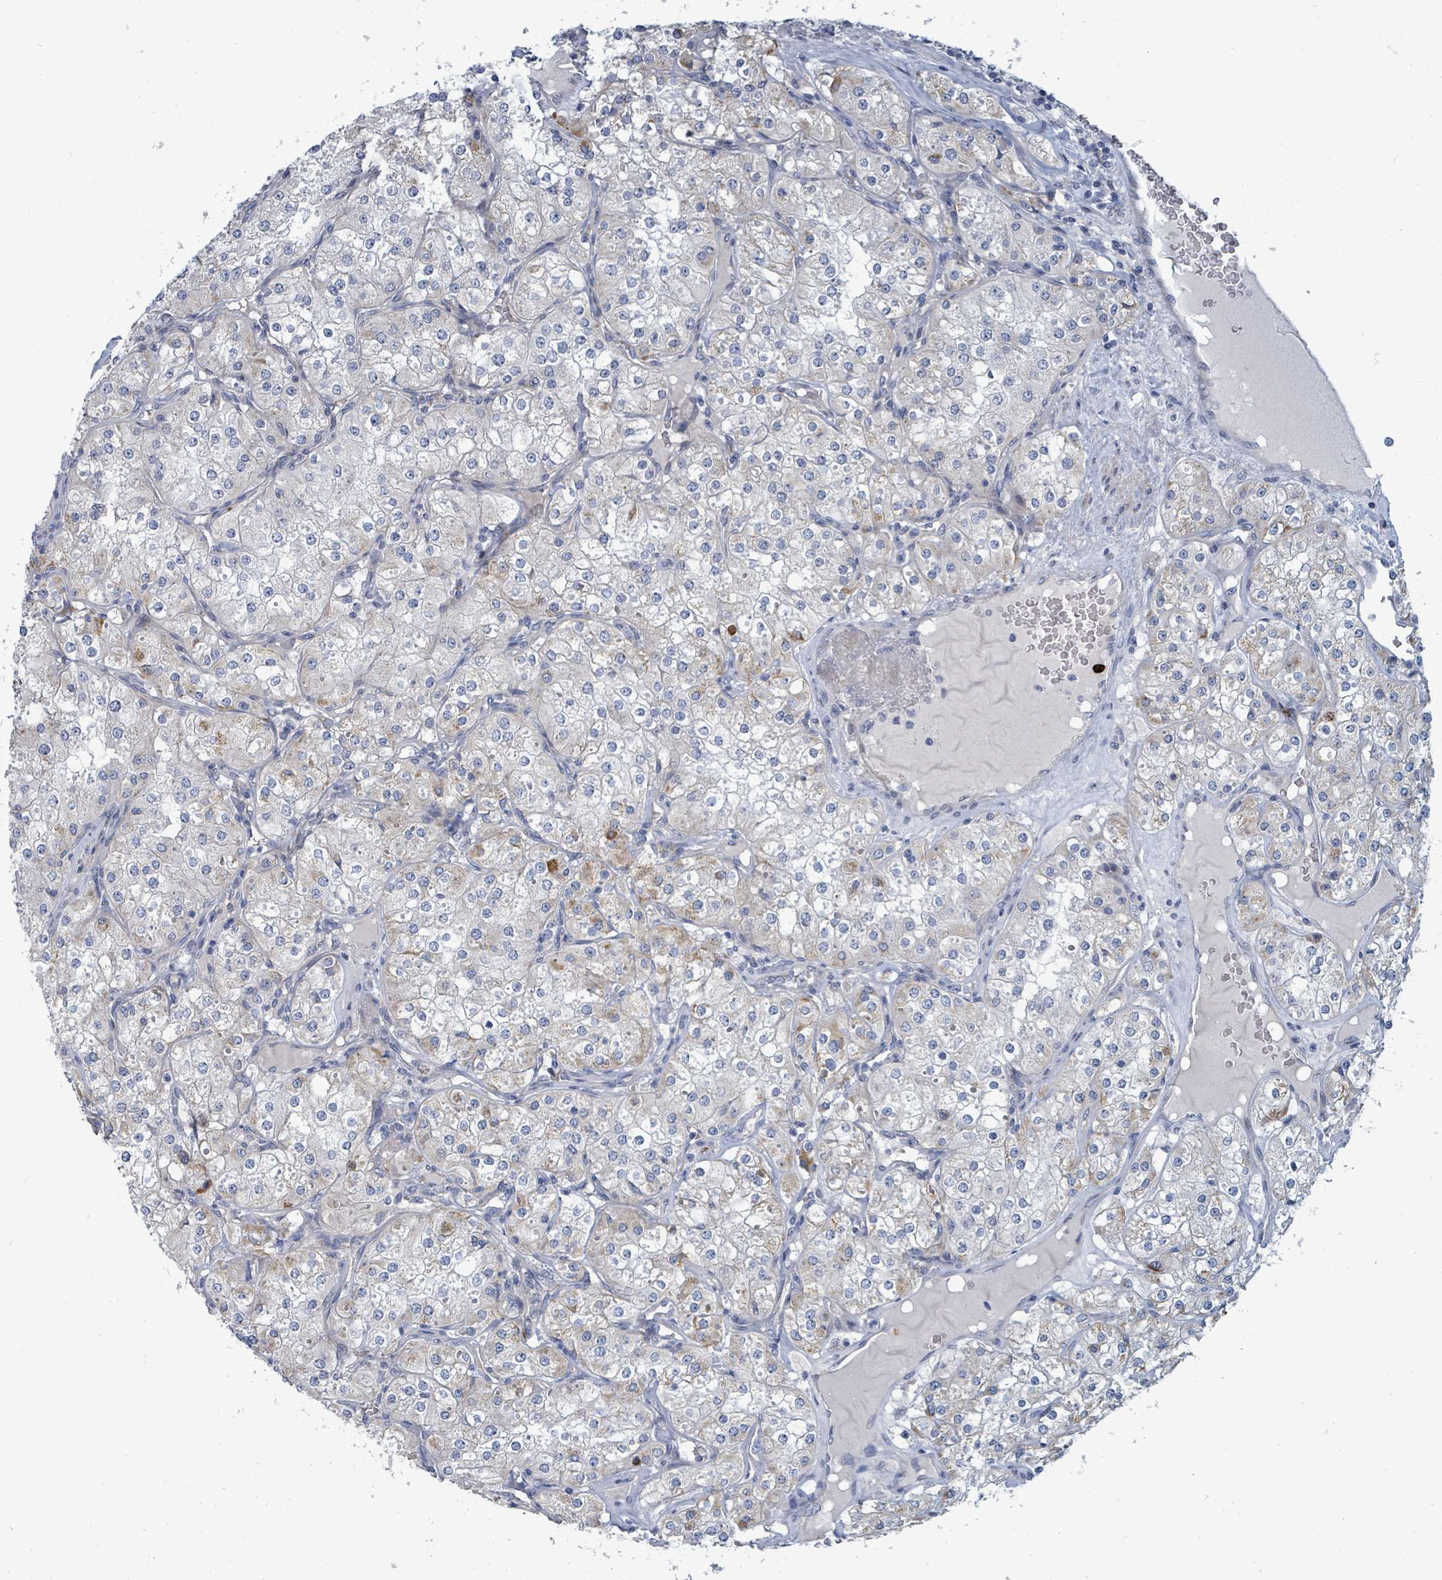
{"staining": {"intensity": "weak", "quantity": "<25%", "location": "cytoplasmic/membranous"}, "tissue": "renal cancer", "cell_type": "Tumor cells", "image_type": "cancer", "snomed": [{"axis": "morphology", "description": "Adenocarcinoma, NOS"}, {"axis": "topography", "description": "Kidney"}], "caption": "High power microscopy image of an IHC histopathology image of renal cancer, revealing no significant staining in tumor cells.", "gene": "TRDMT1", "patient": {"sex": "male", "age": 77}}